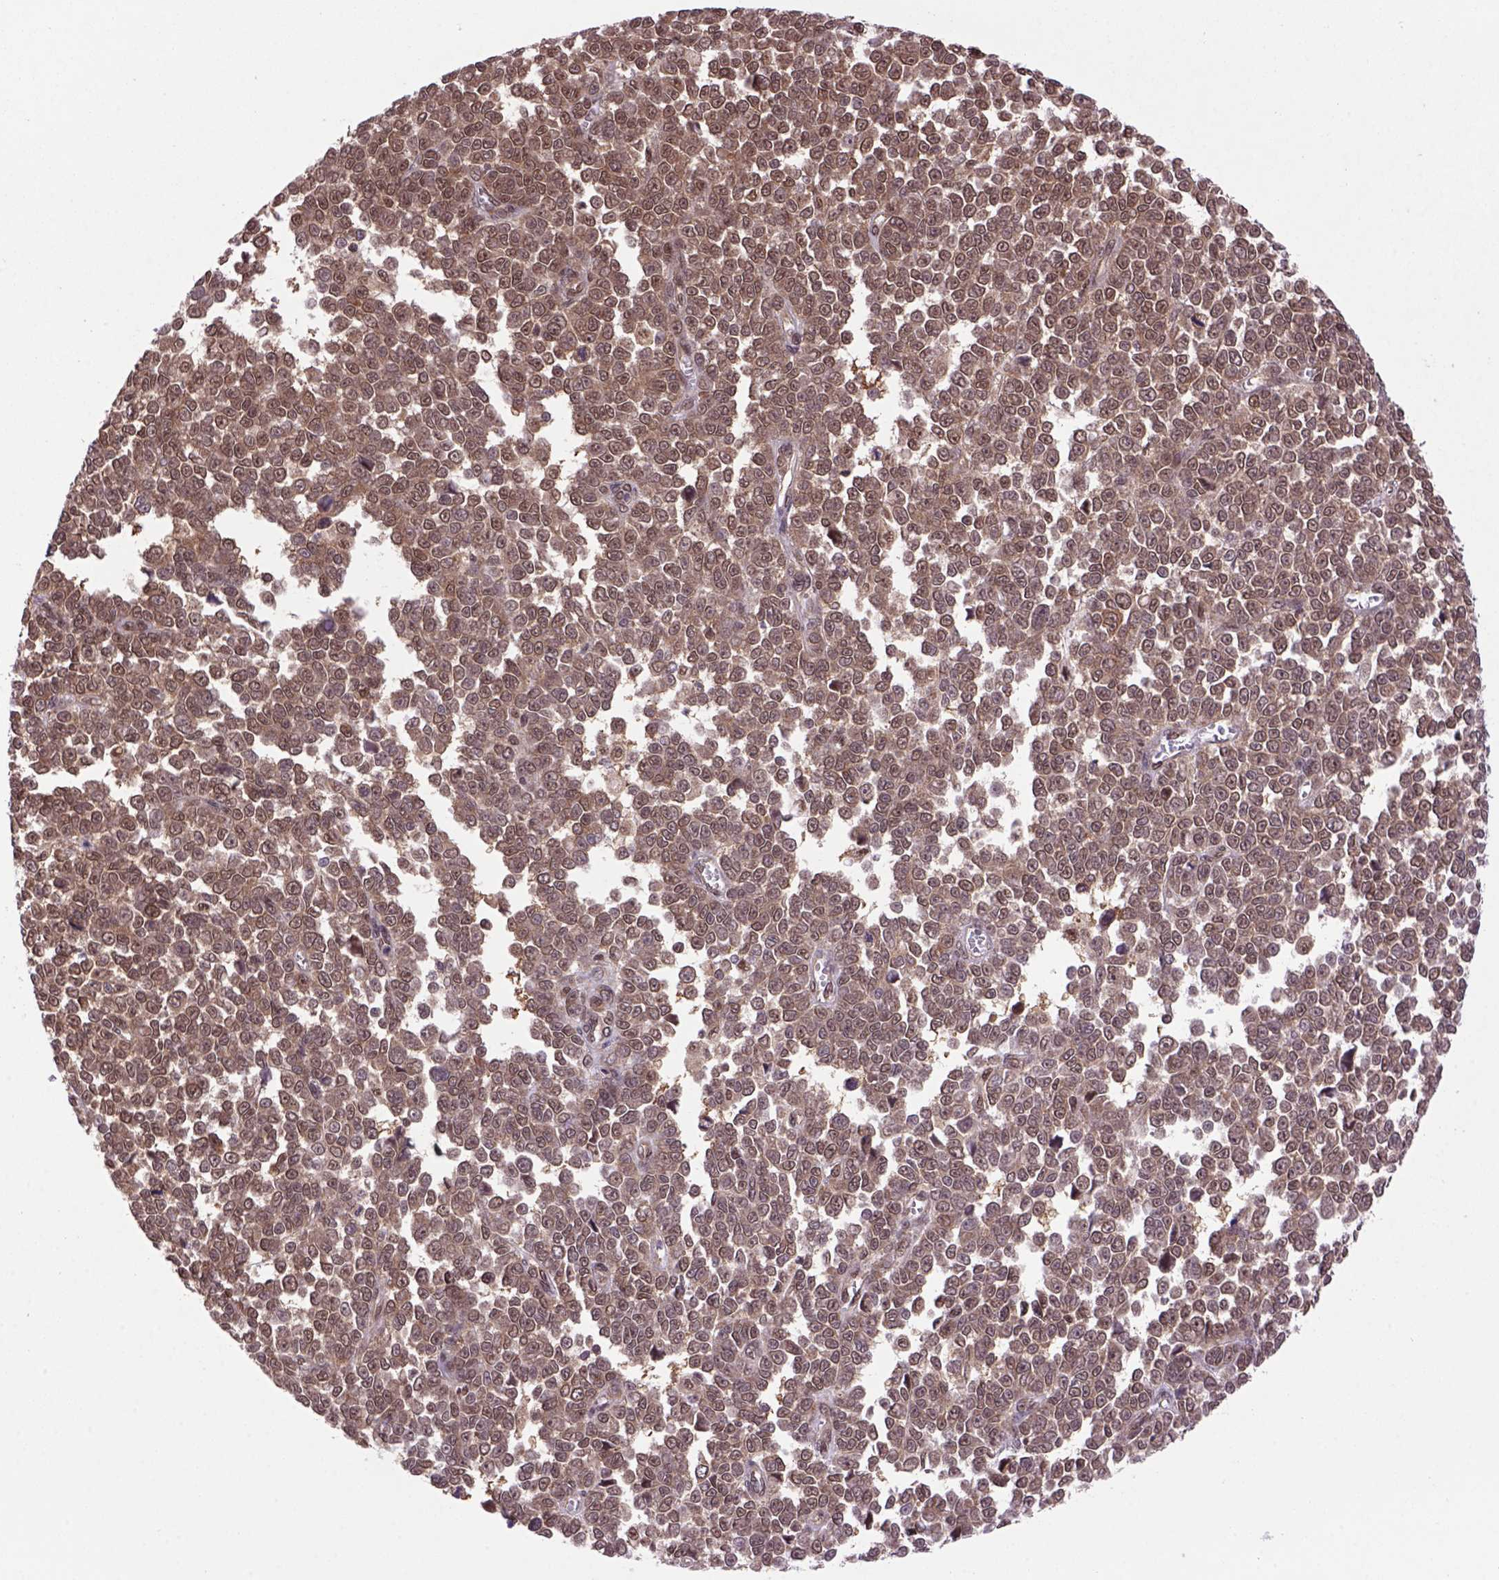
{"staining": {"intensity": "moderate", "quantity": ">75%", "location": "nuclear"}, "tissue": "melanoma", "cell_type": "Tumor cells", "image_type": "cancer", "snomed": [{"axis": "morphology", "description": "Malignant melanoma, NOS"}, {"axis": "topography", "description": "Skin"}], "caption": "Melanoma stained with a brown dye demonstrates moderate nuclear positive positivity in approximately >75% of tumor cells.", "gene": "PSMC2", "patient": {"sex": "female", "age": 95}}